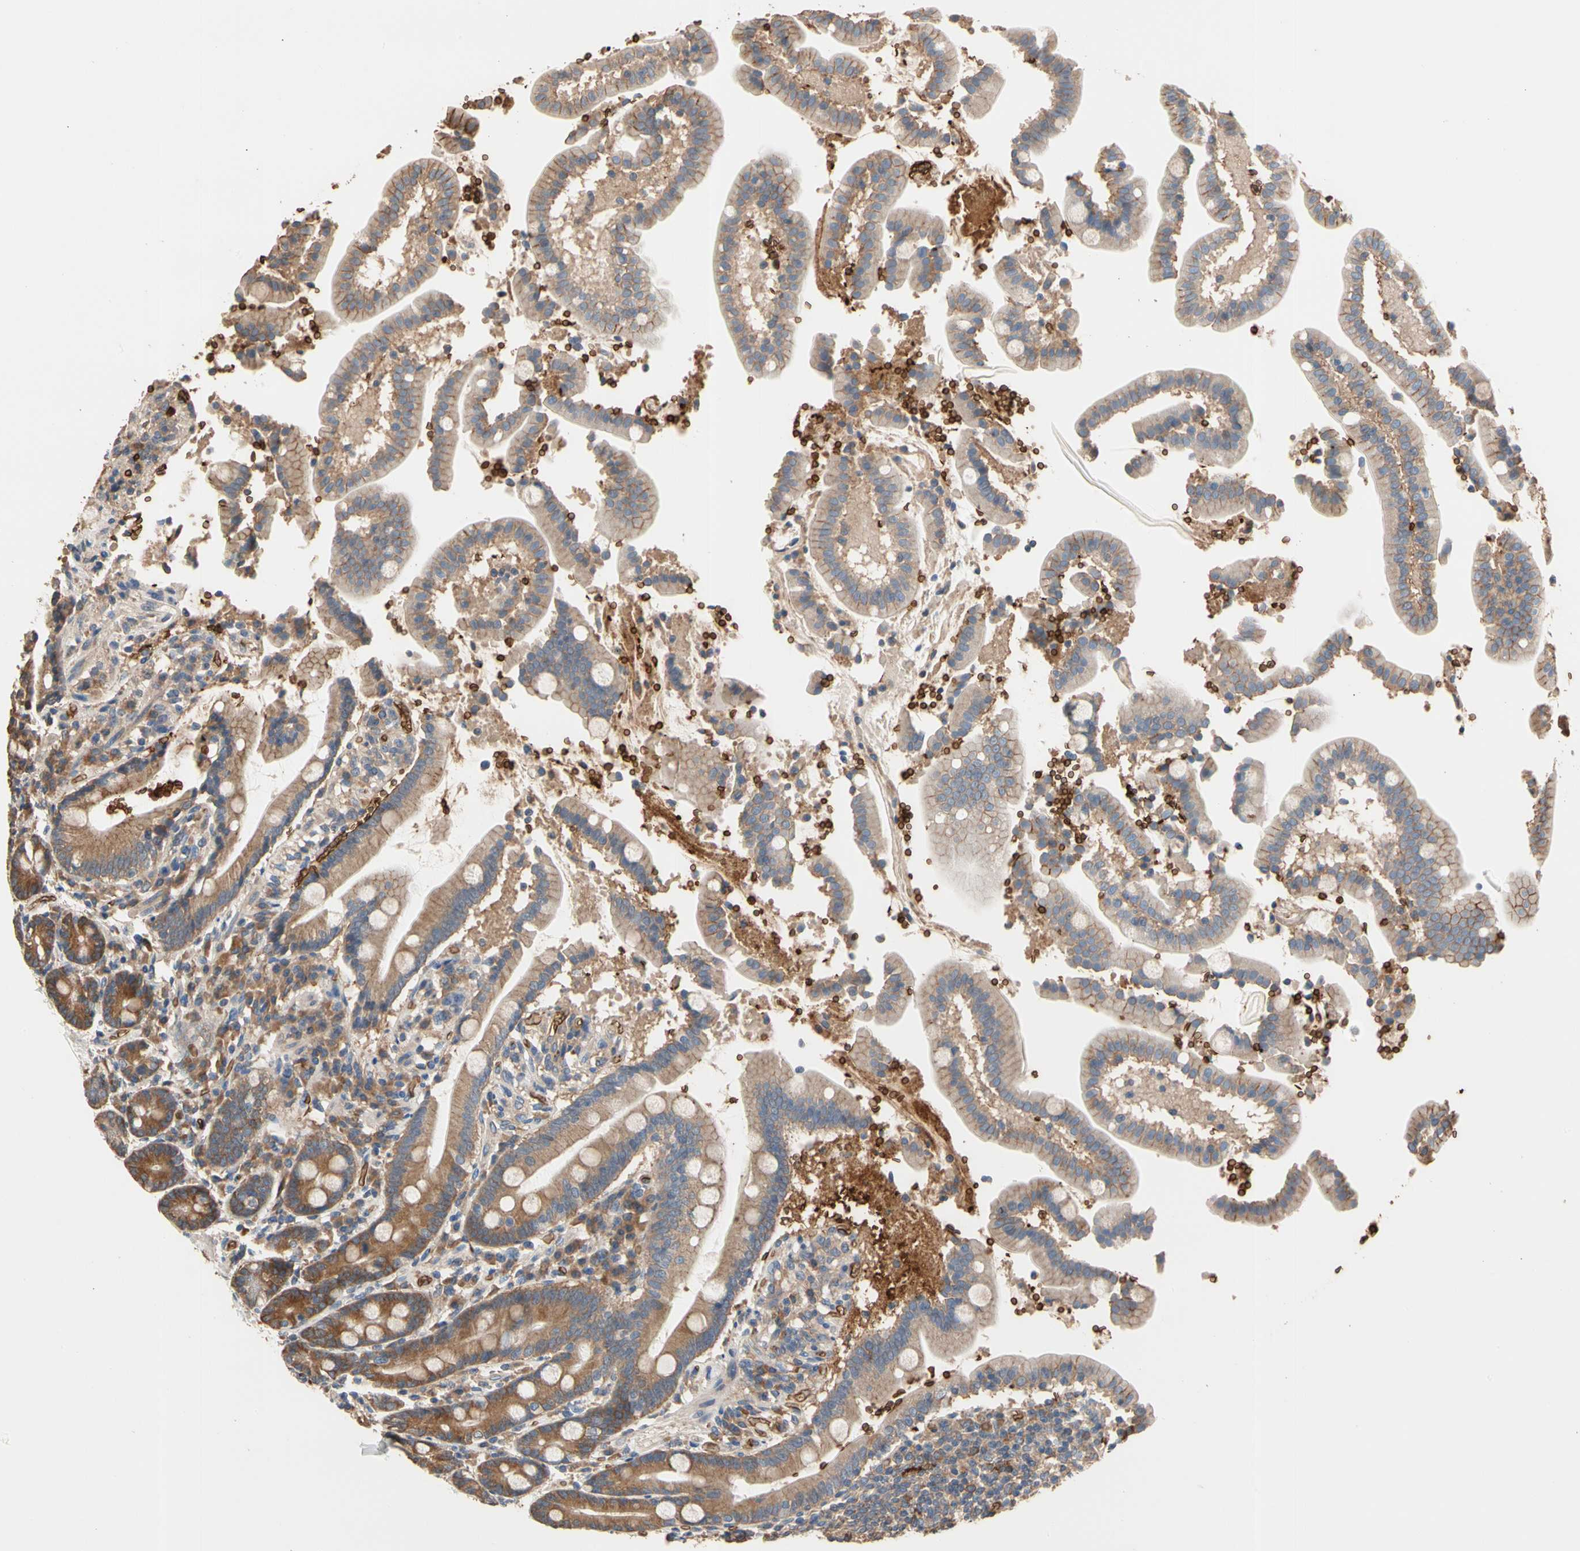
{"staining": {"intensity": "strong", "quantity": "25%-75%", "location": "cytoplasmic/membranous"}, "tissue": "duodenum", "cell_type": "Glandular cells", "image_type": "normal", "snomed": [{"axis": "morphology", "description": "Normal tissue, NOS"}, {"axis": "topography", "description": "Small intestine, NOS"}], "caption": "The photomicrograph reveals immunohistochemical staining of benign duodenum. There is strong cytoplasmic/membranous positivity is seen in about 25%-75% of glandular cells.", "gene": "RIOK2", "patient": {"sex": "female", "age": 71}}